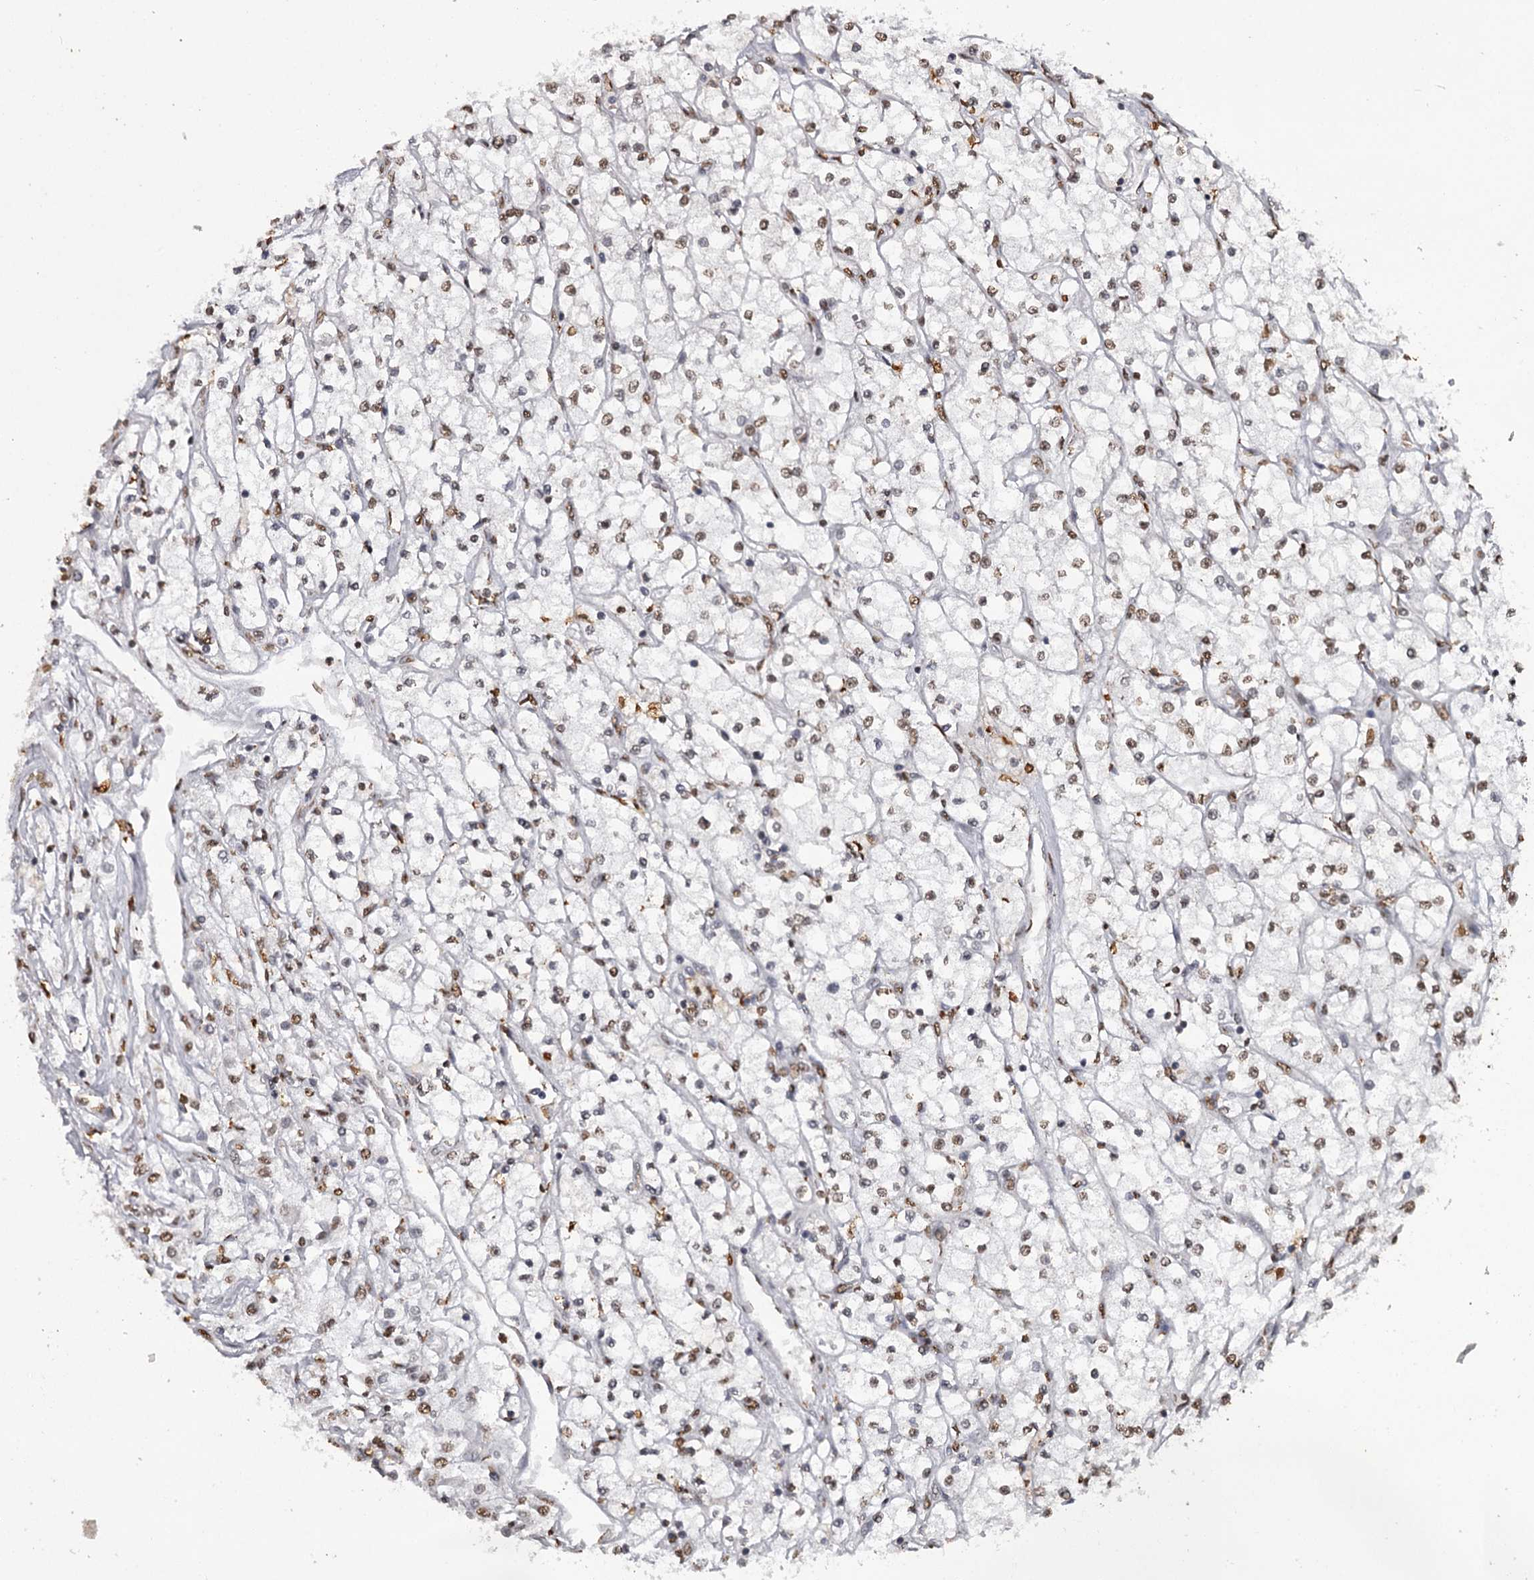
{"staining": {"intensity": "moderate", "quantity": "25%-75%", "location": "nuclear"}, "tissue": "renal cancer", "cell_type": "Tumor cells", "image_type": "cancer", "snomed": [{"axis": "morphology", "description": "Adenocarcinoma, NOS"}, {"axis": "topography", "description": "Kidney"}], "caption": "Immunohistochemical staining of human renal cancer shows moderate nuclear protein staining in about 25%-75% of tumor cells.", "gene": "THYN1", "patient": {"sex": "male", "age": 80}}